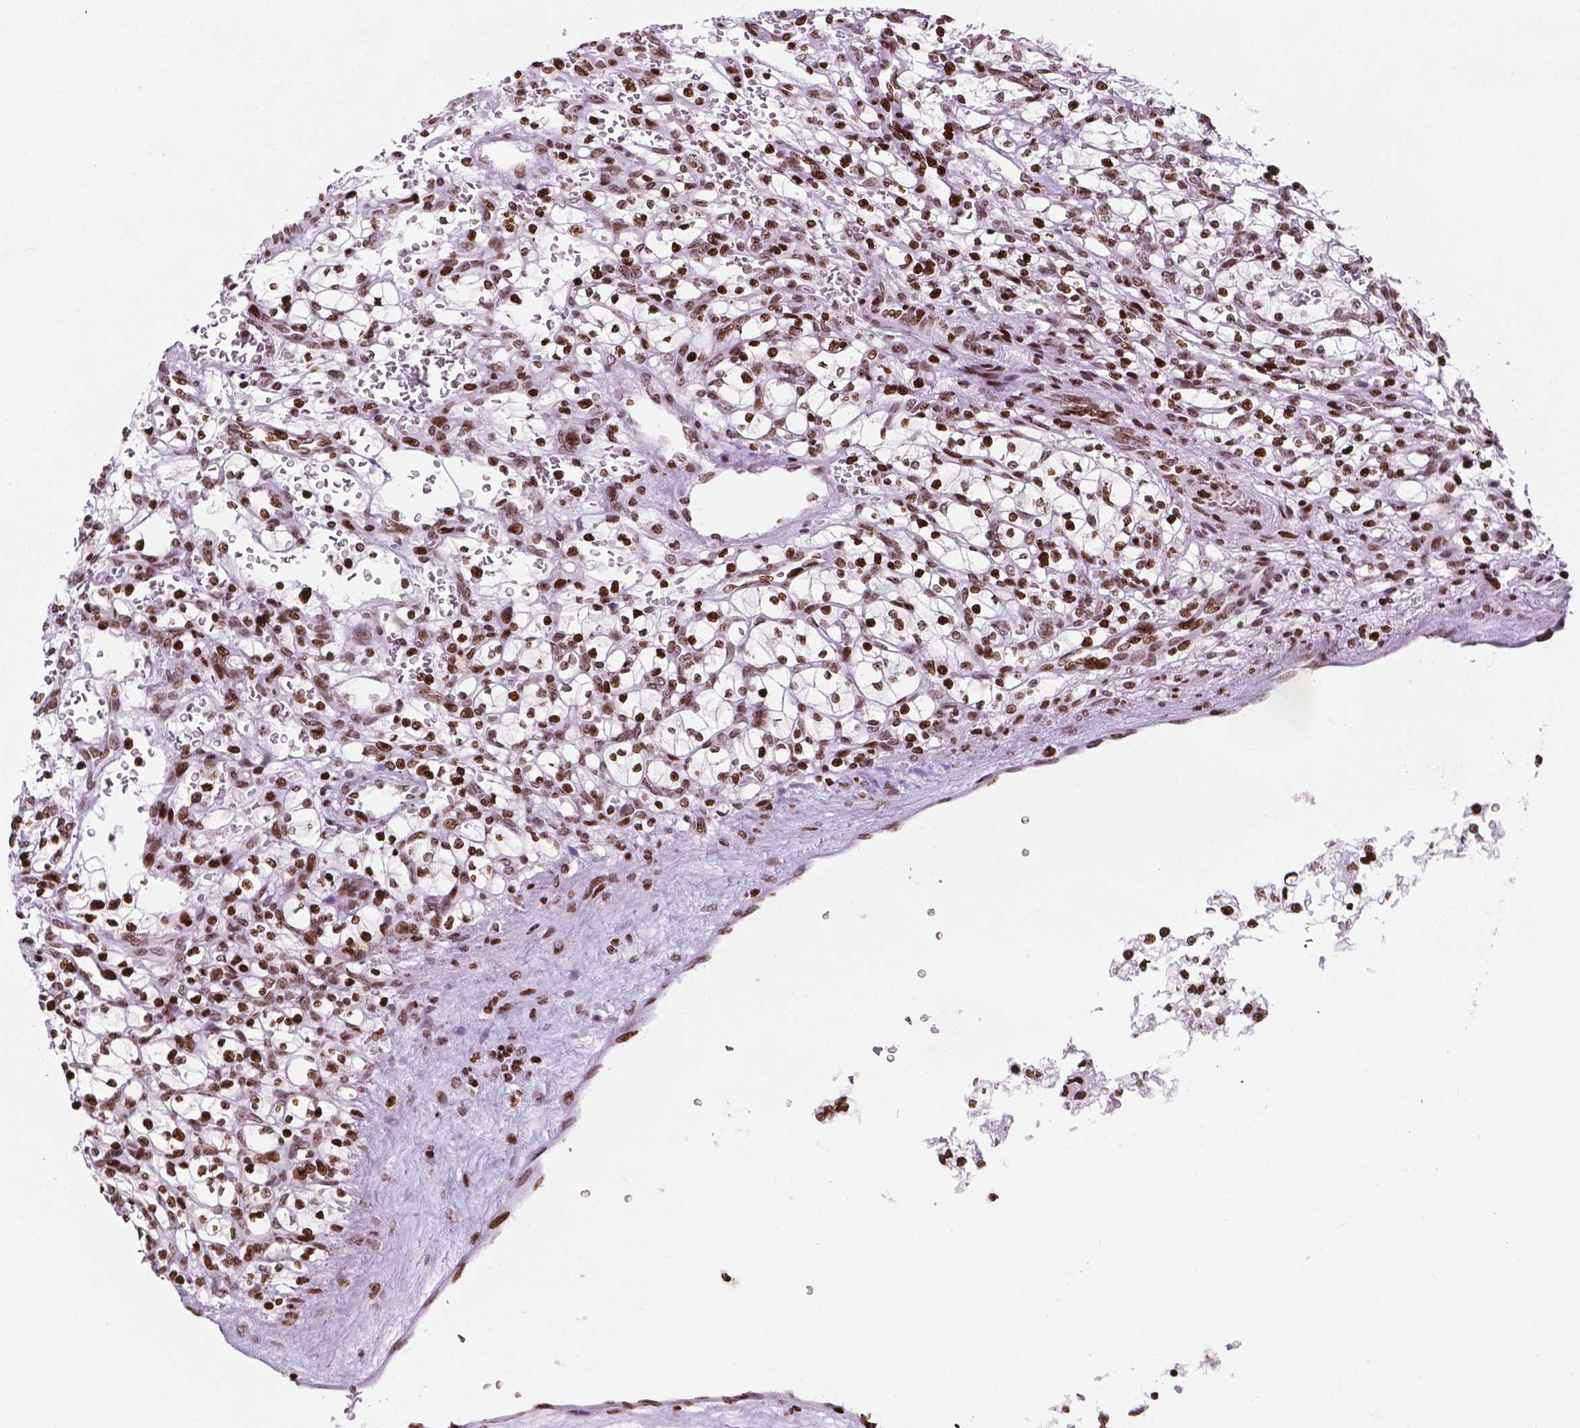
{"staining": {"intensity": "strong", "quantity": ">75%", "location": "nuclear"}, "tissue": "renal cancer", "cell_type": "Tumor cells", "image_type": "cancer", "snomed": [{"axis": "morphology", "description": "Adenocarcinoma, NOS"}, {"axis": "topography", "description": "Kidney"}], "caption": "Protein staining of adenocarcinoma (renal) tissue exhibits strong nuclear staining in approximately >75% of tumor cells.", "gene": "TMEM250", "patient": {"sex": "female", "age": 64}}